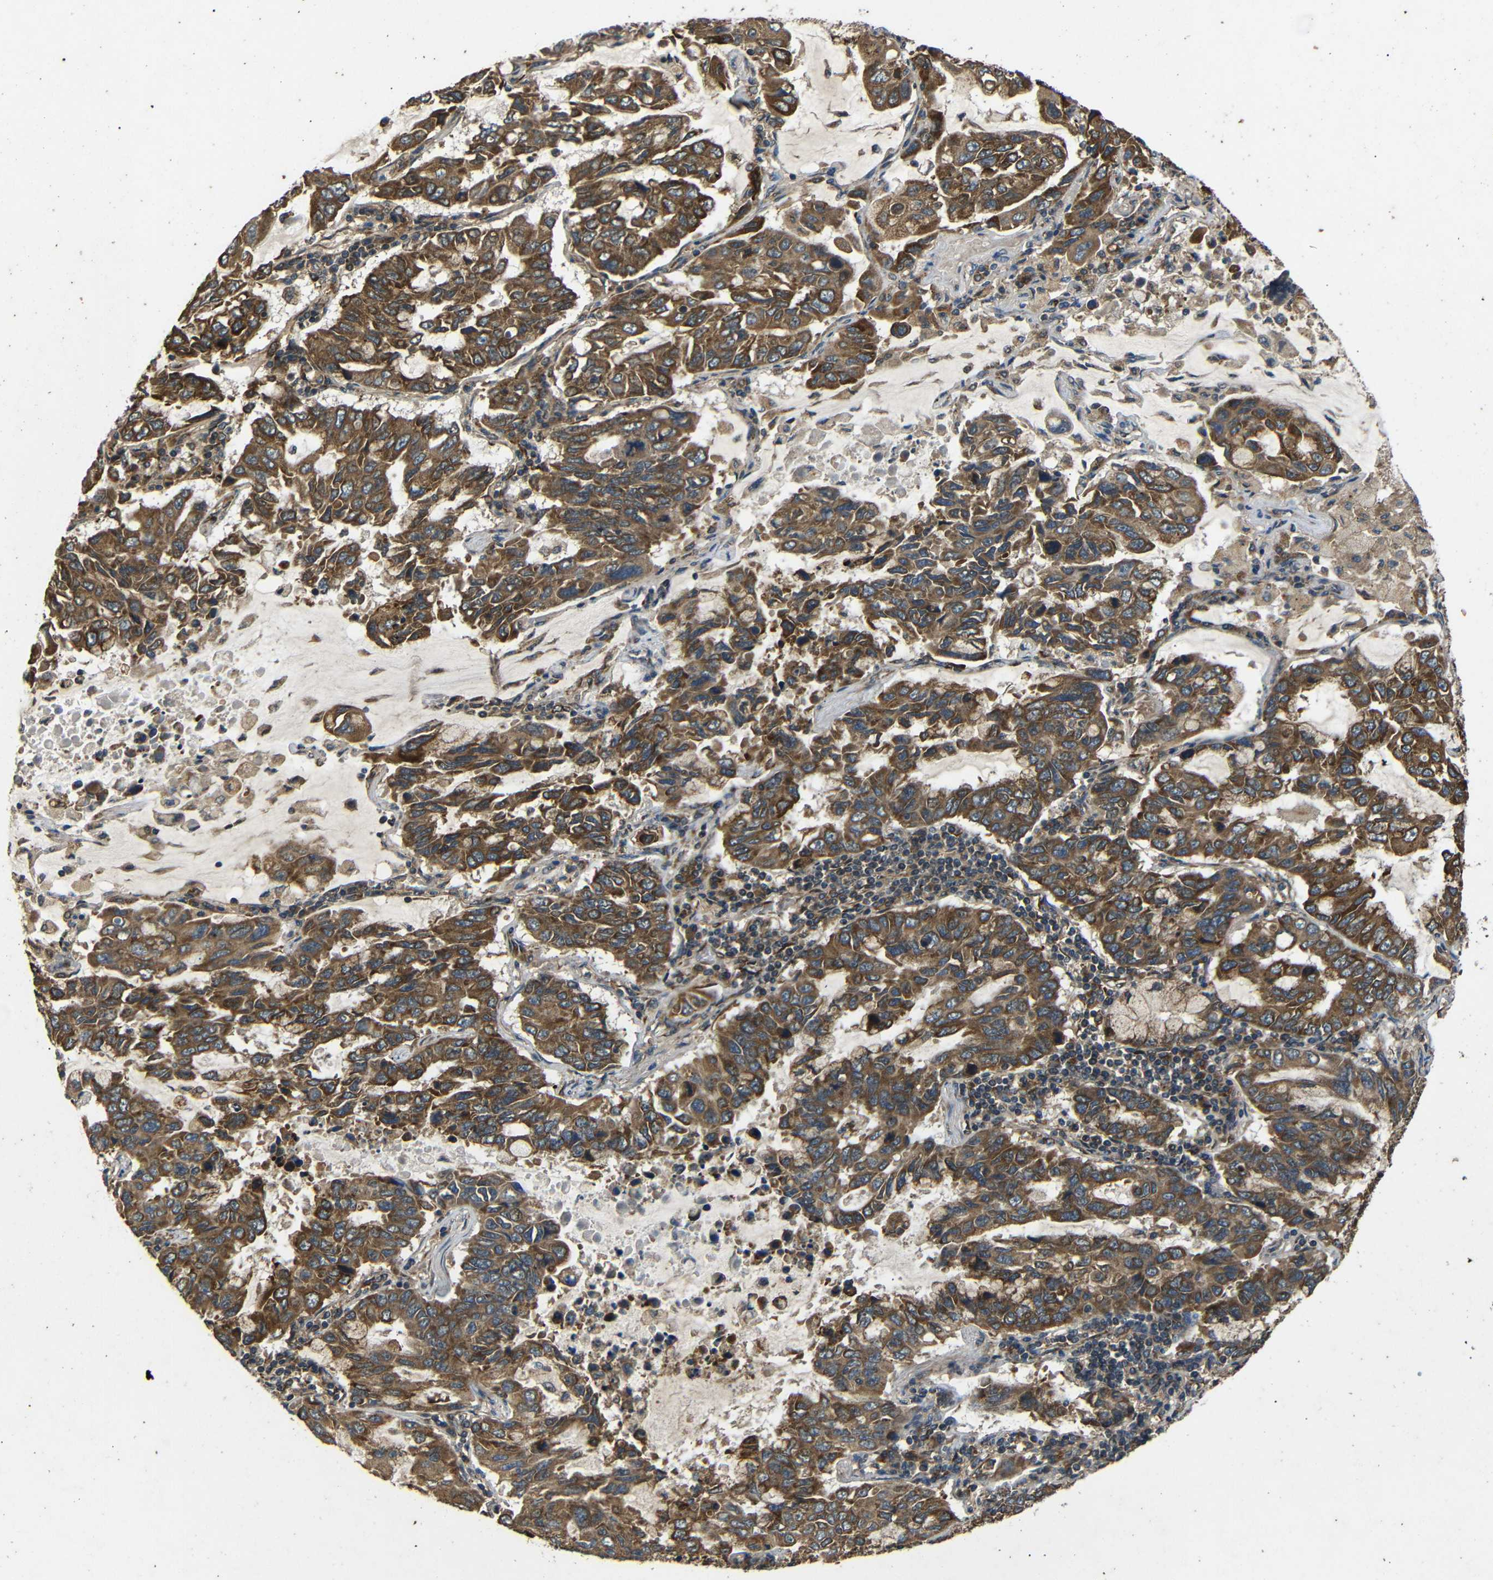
{"staining": {"intensity": "moderate", "quantity": ">75%", "location": "cytoplasmic/membranous"}, "tissue": "lung cancer", "cell_type": "Tumor cells", "image_type": "cancer", "snomed": [{"axis": "morphology", "description": "Adenocarcinoma, NOS"}, {"axis": "topography", "description": "Lung"}], "caption": "Protein expression analysis of lung cancer demonstrates moderate cytoplasmic/membranous expression in approximately >75% of tumor cells.", "gene": "TRPC1", "patient": {"sex": "male", "age": 64}}